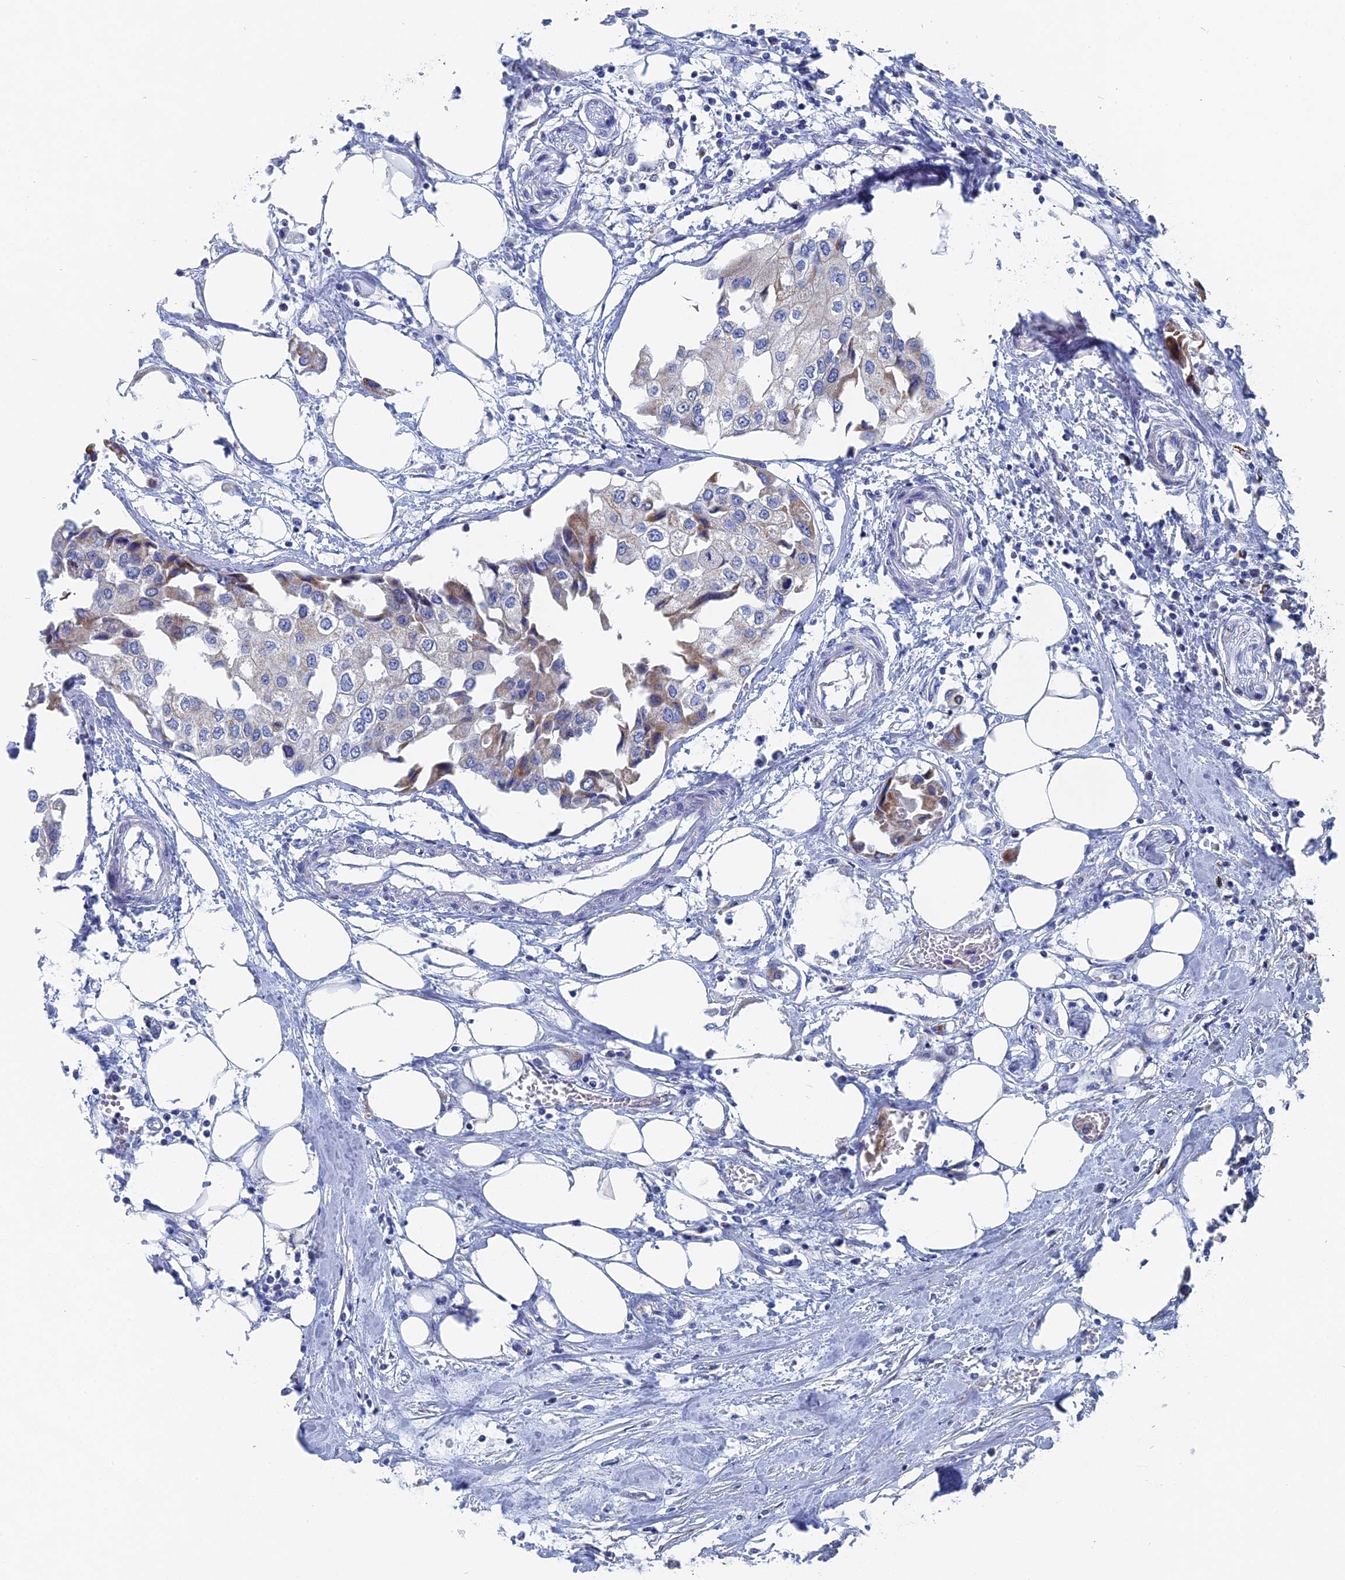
{"staining": {"intensity": "negative", "quantity": "none", "location": "none"}, "tissue": "urothelial cancer", "cell_type": "Tumor cells", "image_type": "cancer", "snomed": [{"axis": "morphology", "description": "Urothelial carcinoma, High grade"}, {"axis": "topography", "description": "Urinary bladder"}], "caption": "Tumor cells show no significant protein positivity in urothelial carcinoma (high-grade).", "gene": "HIGD1A", "patient": {"sex": "male", "age": 64}}